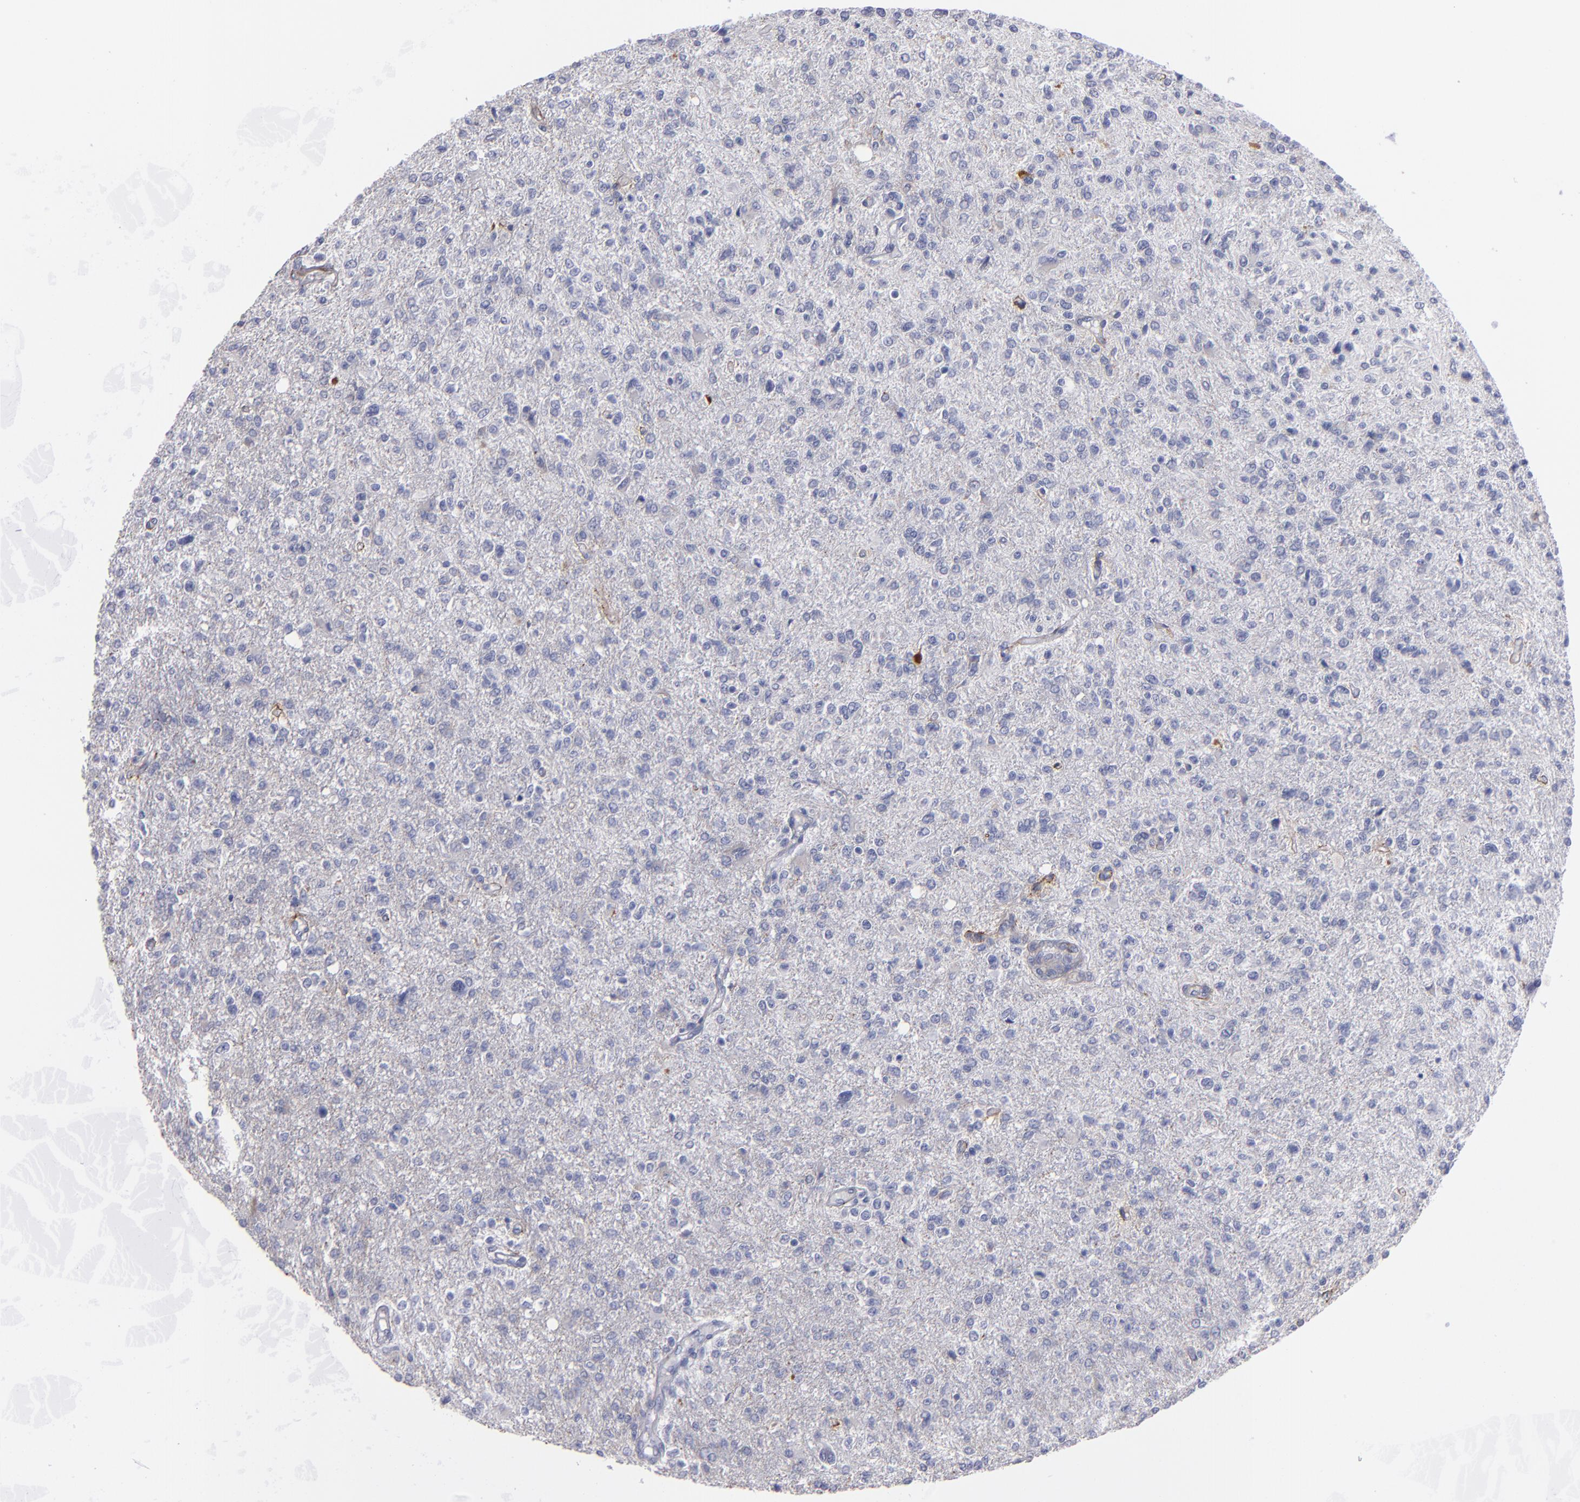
{"staining": {"intensity": "weak", "quantity": "<25%", "location": "cytoplasmic/membranous"}, "tissue": "glioma", "cell_type": "Tumor cells", "image_type": "cancer", "snomed": [{"axis": "morphology", "description": "Glioma, malignant, High grade"}, {"axis": "topography", "description": "Cerebral cortex"}], "caption": "Tumor cells are negative for brown protein staining in glioma.", "gene": "MFGE8", "patient": {"sex": "male", "age": 76}}